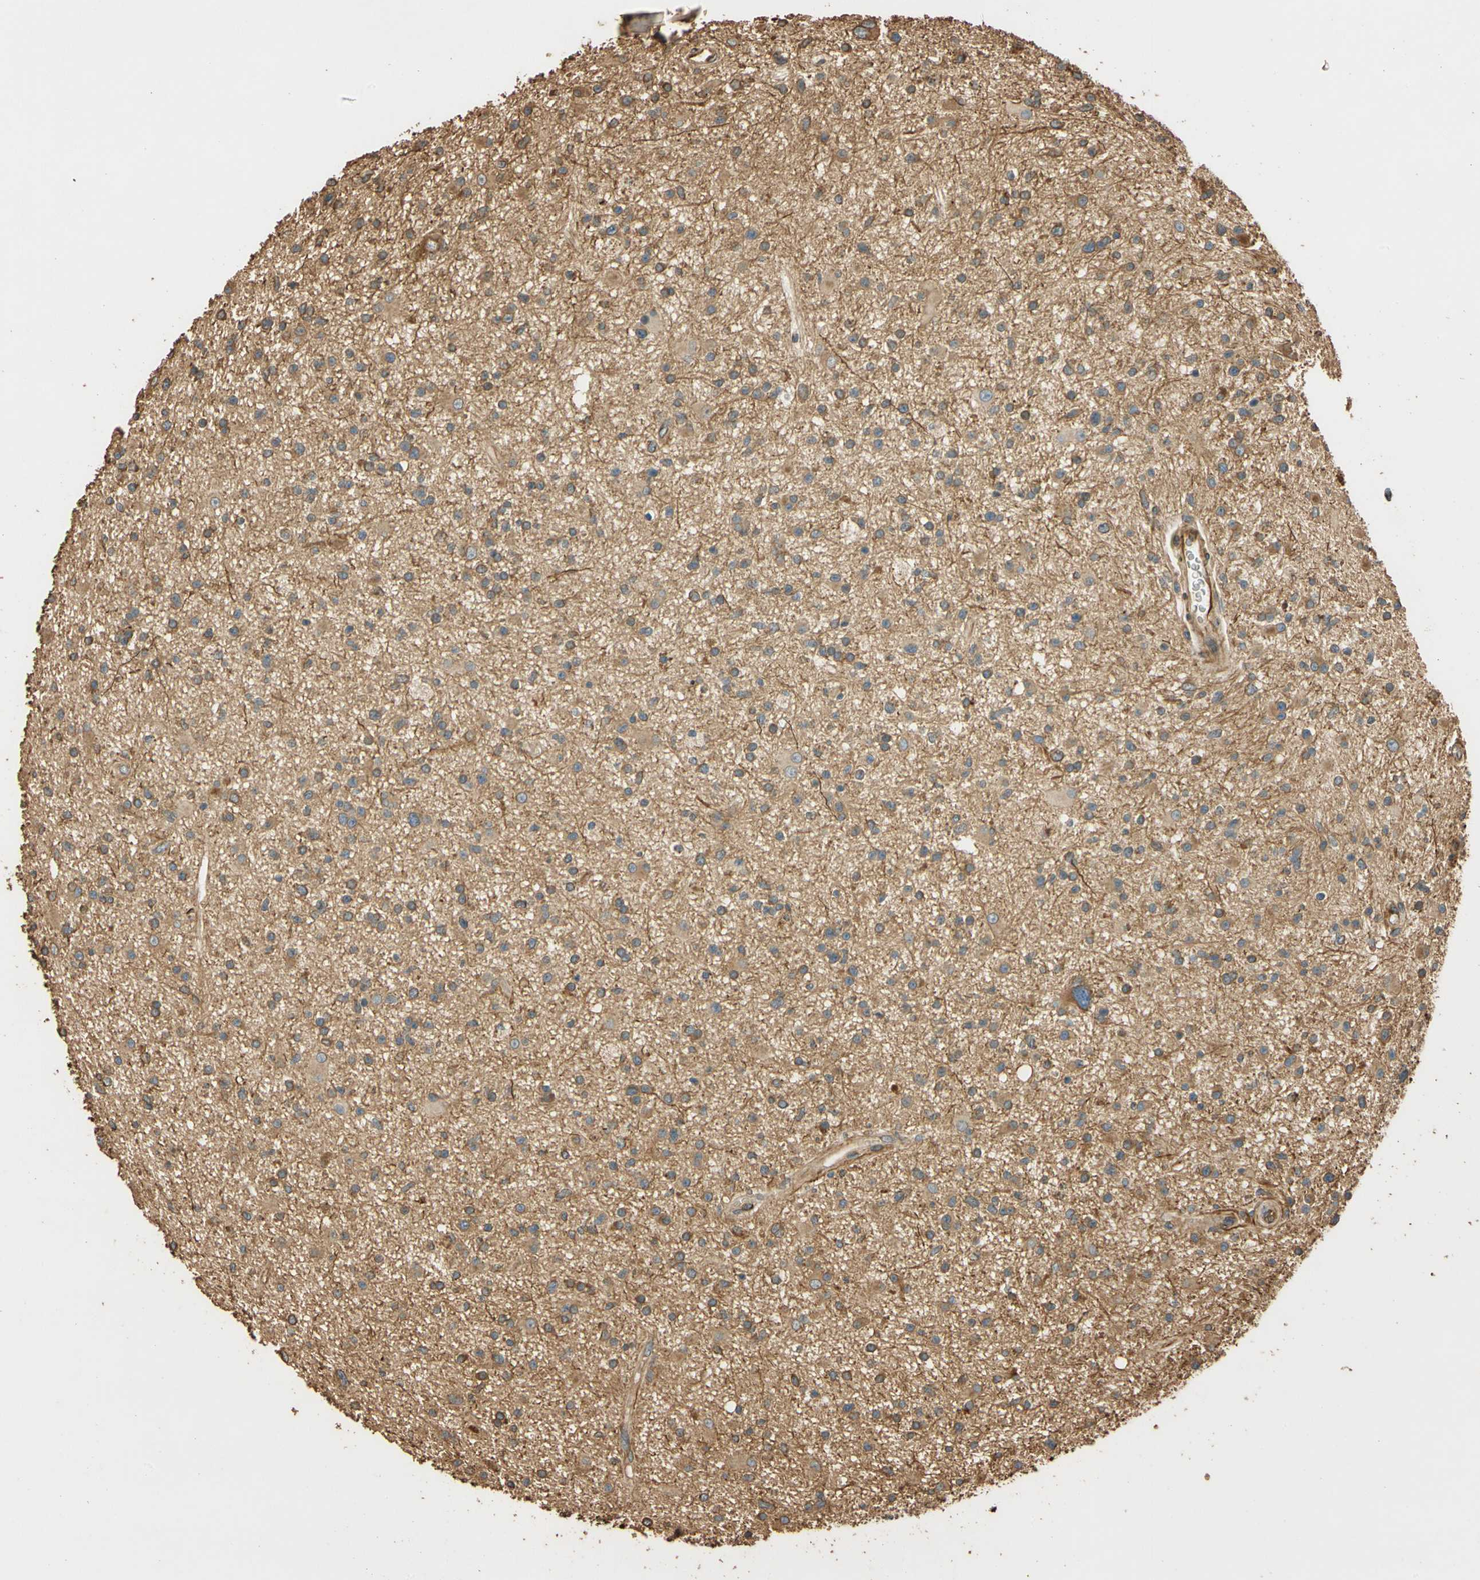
{"staining": {"intensity": "moderate", "quantity": "<25%", "location": "cytoplasmic/membranous"}, "tissue": "glioma", "cell_type": "Tumor cells", "image_type": "cancer", "snomed": [{"axis": "morphology", "description": "Glioma, malignant, High grade"}, {"axis": "topography", "description": "Brain"}], "caption": "DAB (3,3'-diaminobenzidine) immunohistochemical staining of glioma exhibits moderate cytoplasmic/membranous protein staining in about <25% of tumor cells.", "gene": "MGRN1", "patient": {"sex": "male", "age": 33}}